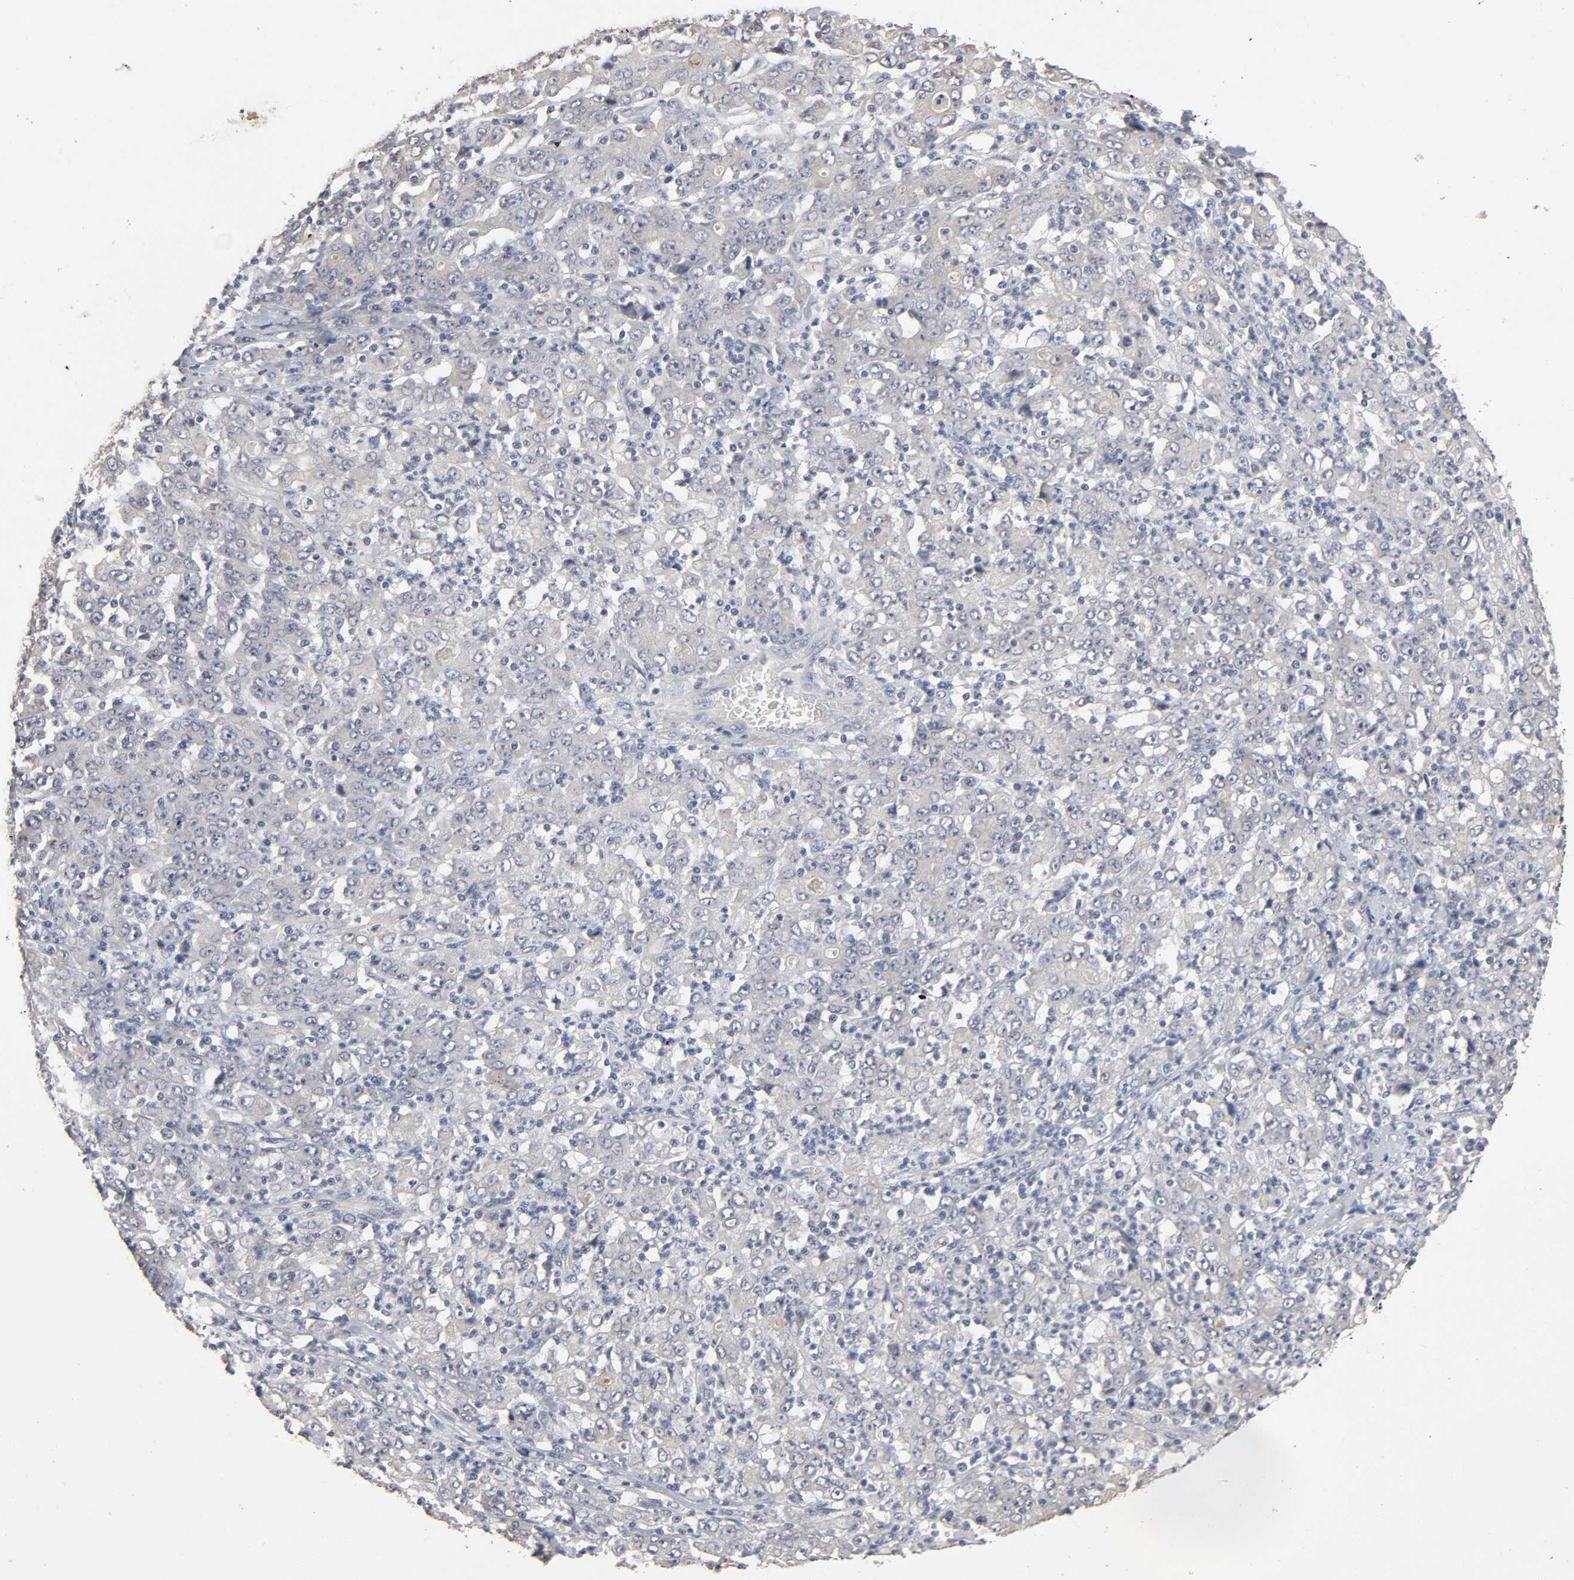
{"staining": {"intensity": "negative", "quantity": "none", "location": "none"}, "tissue": "stomach cancer", "cell_type": "Tumor cells", "image_type": "cancer", "snomed": [{"axis": "morphology", "description": "Adenocarcinoma, NOS"}, {"axis": "topography", "description": "Stomach, lower"}], "caption": "Immunohistochemical staining of stomach cancer (adenocarcinoma) displays no significant expression in tumor cells.", "gene": "SLC10A2", "patient": {"sex": "female", "age": 71}}